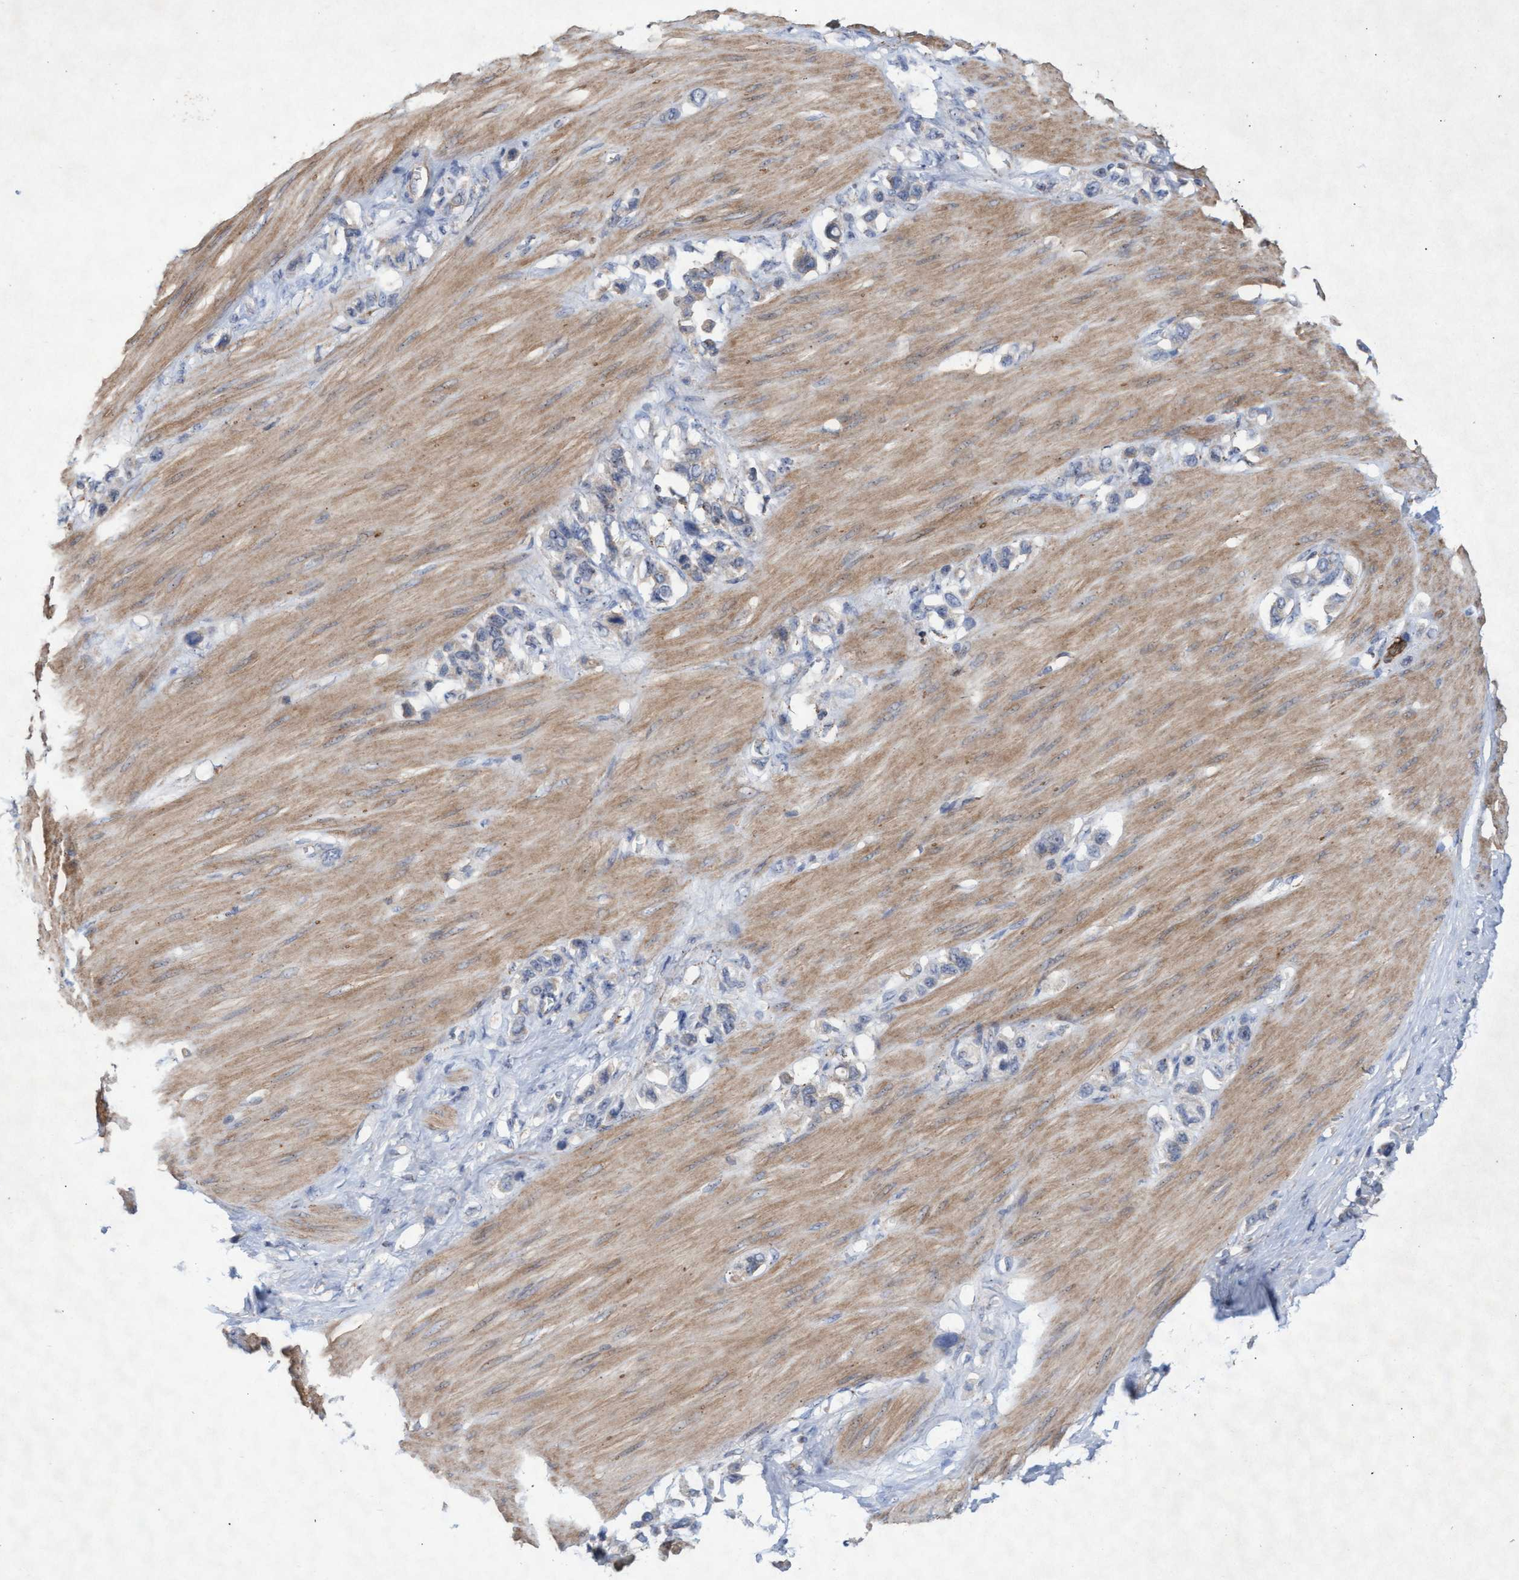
{"staining": {"intensity": "negative", "quantity": "none", "location": "none"}, "tissue": "stomach cancer", "cell_type": "Tumor cells", "image_type": "cancer", "snomed": [{"axis": "morphology", "description": "Adenocarcinoma, NOS"}, {"axis": "topography", "description": "Stomach"}], "caption": "This micrograph is of stomach cancer stained with immunohistochemistry to label a protein in brown with the nuclei are counter-stained blue. There is no positivity in tumor cells.", "gene": "ABCF2", "patient": {"sex": "female", "age": 65}}